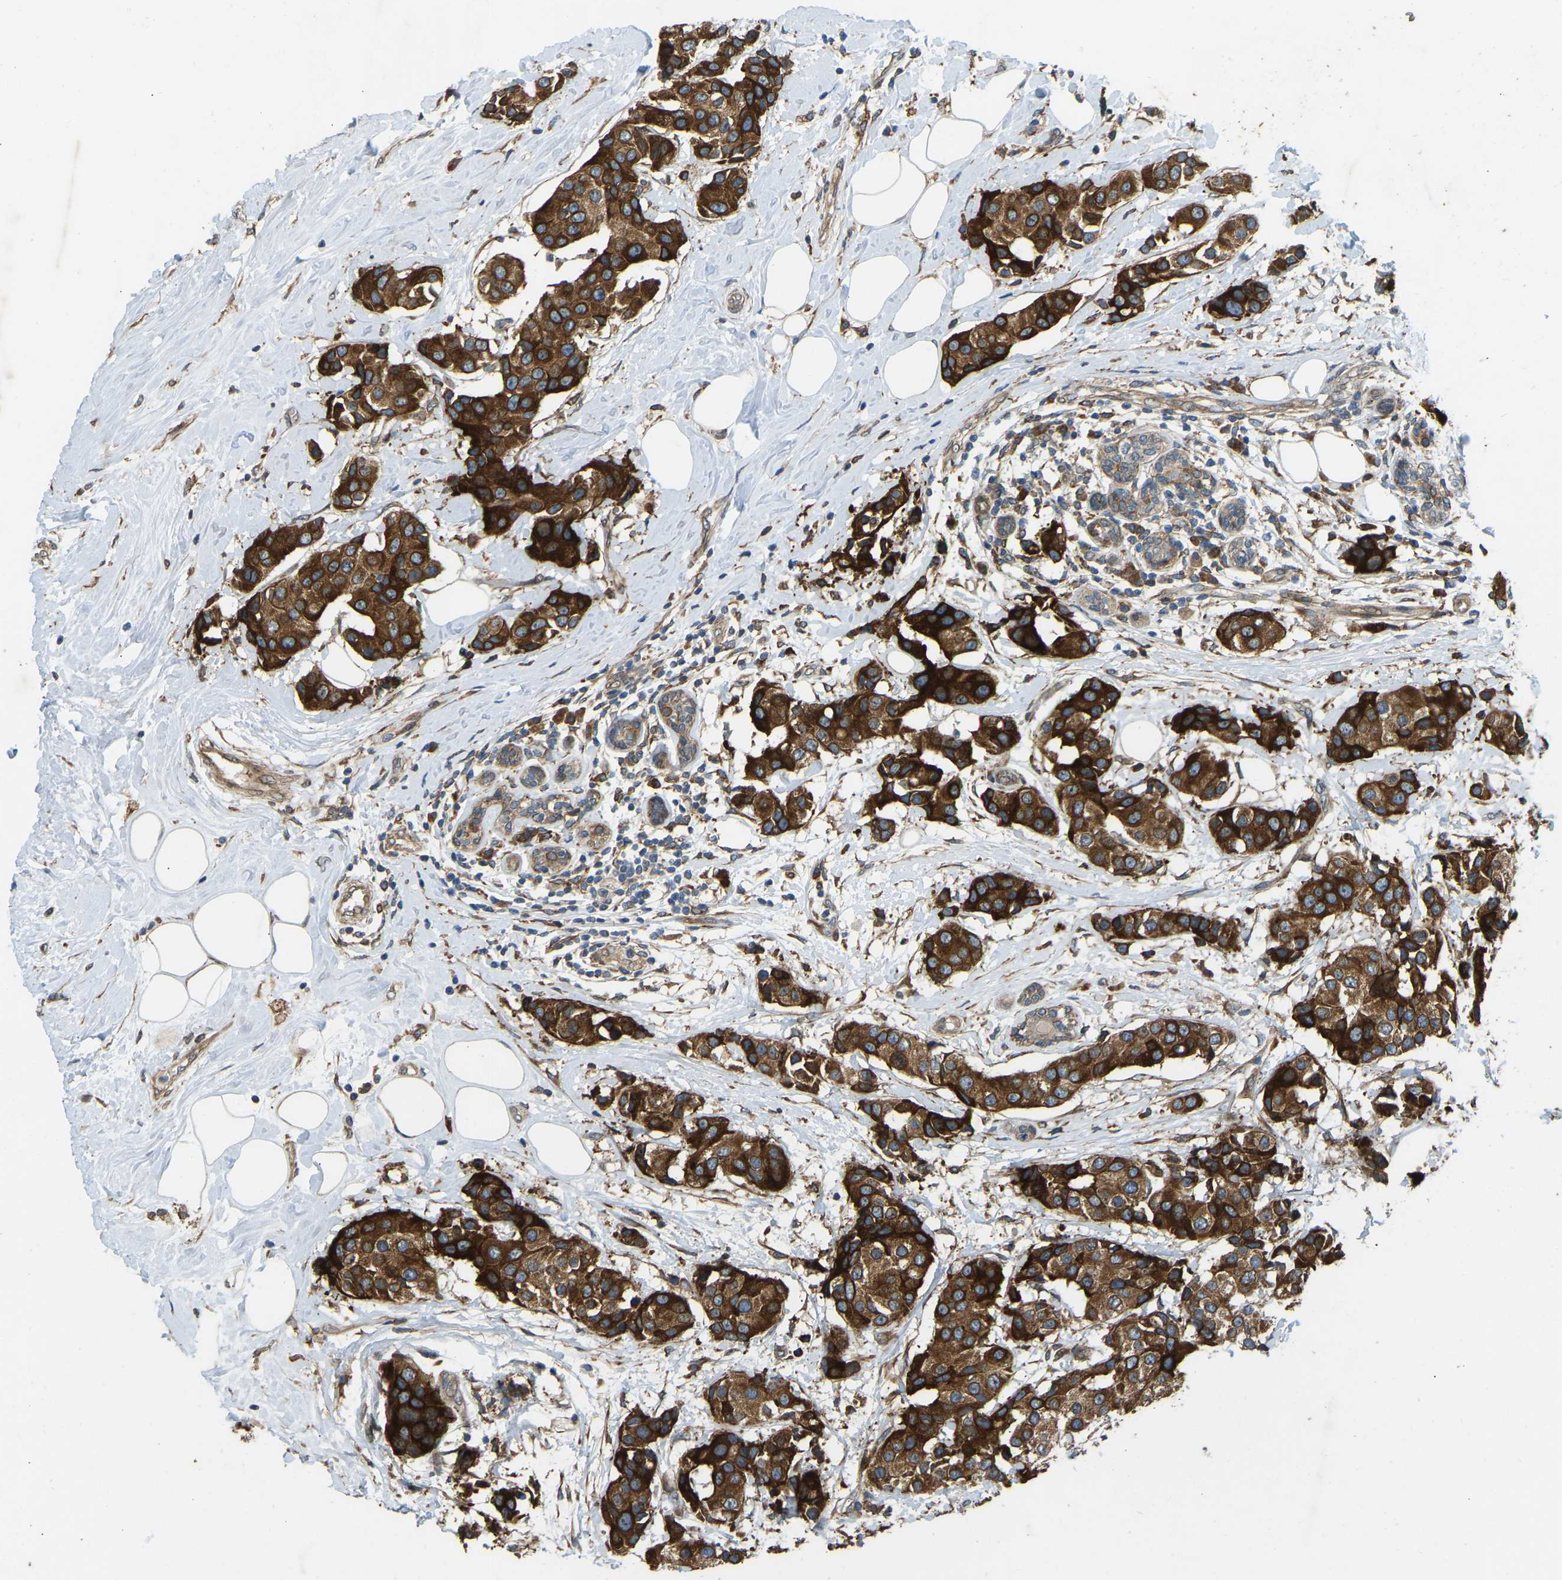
{"staining": {"intensity": "strong", "quantity": ">75%", "location": "cytoplasmic/membranous"}, "tissue": "breast cancer", "cell_type": "Tumor cells", "image_type": "cancer", "snomed": [{"axis": "morphology", "description": "Normal tissue, NOS"}, {"axis": "morphology", "description": "Duct carcinoma"}, {"axis": "topography", "description": "Breast"}], "caption": "The image demonstrates a brown stain indicating the presence of a protein in the cytoplasmic/membranous of tumor cells in breast intraductal carcinoma.", "gene": "OS9", "patient": {"sex": "female", "age": 39}}